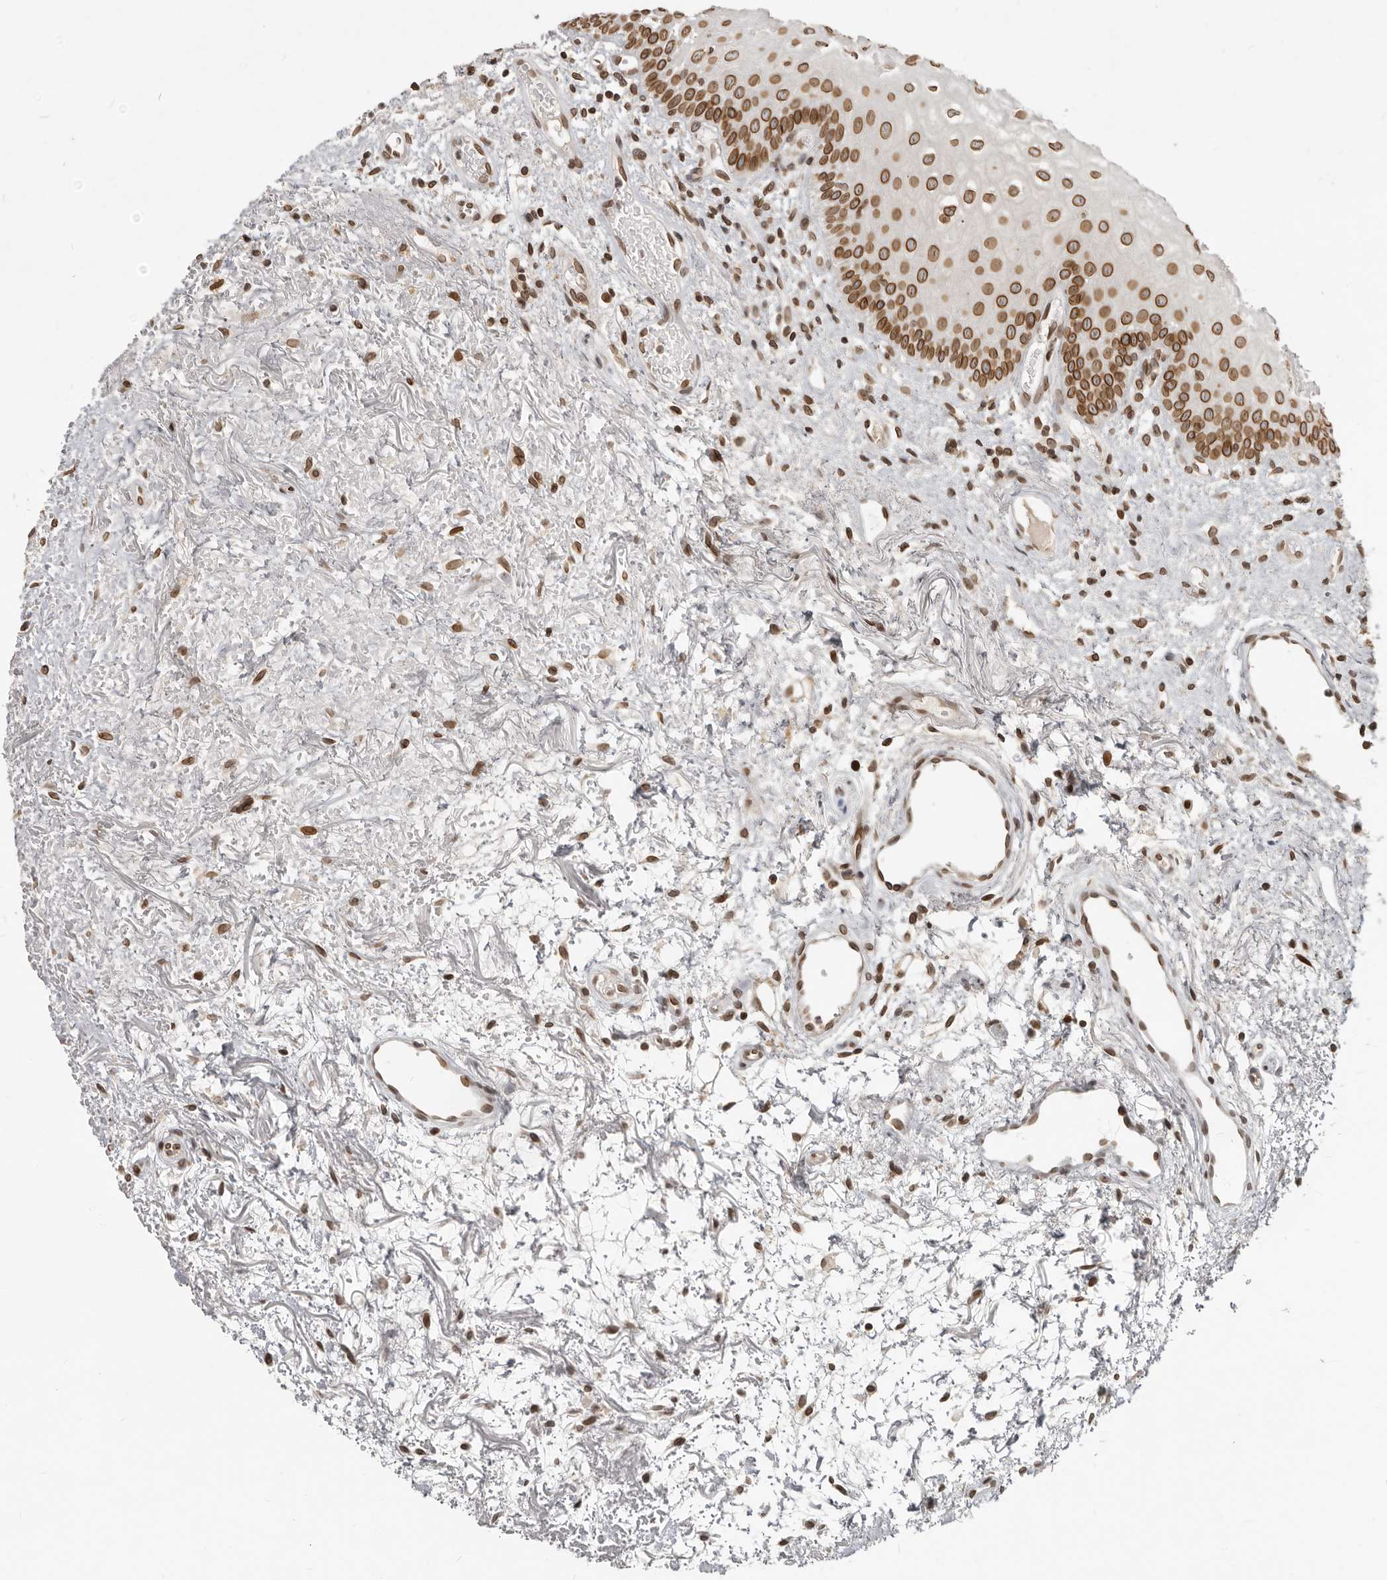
{"staining": {"intensity": "strong", "quantity": ">75%", "location": "cytoplasmic/membranous,nuclear"}, "tissue": "oral mucosa", "cell_type": "Squamous epithelial cells", "image_type": "normal", "snomed": [{"axis": "morphology", "description": "Normal tissue, NOS"}, {"axis": "topography", "description": "Oral tissue"}], "caption": "The histopathology image shows staining of benign oral mucosa, revealing strong cytoplasmic/membranous,nuclear protein positivity (brown color) within squamous epithelial cells.", "gene": "NUP153", "patient": {"sex": "male", "age": 52}}